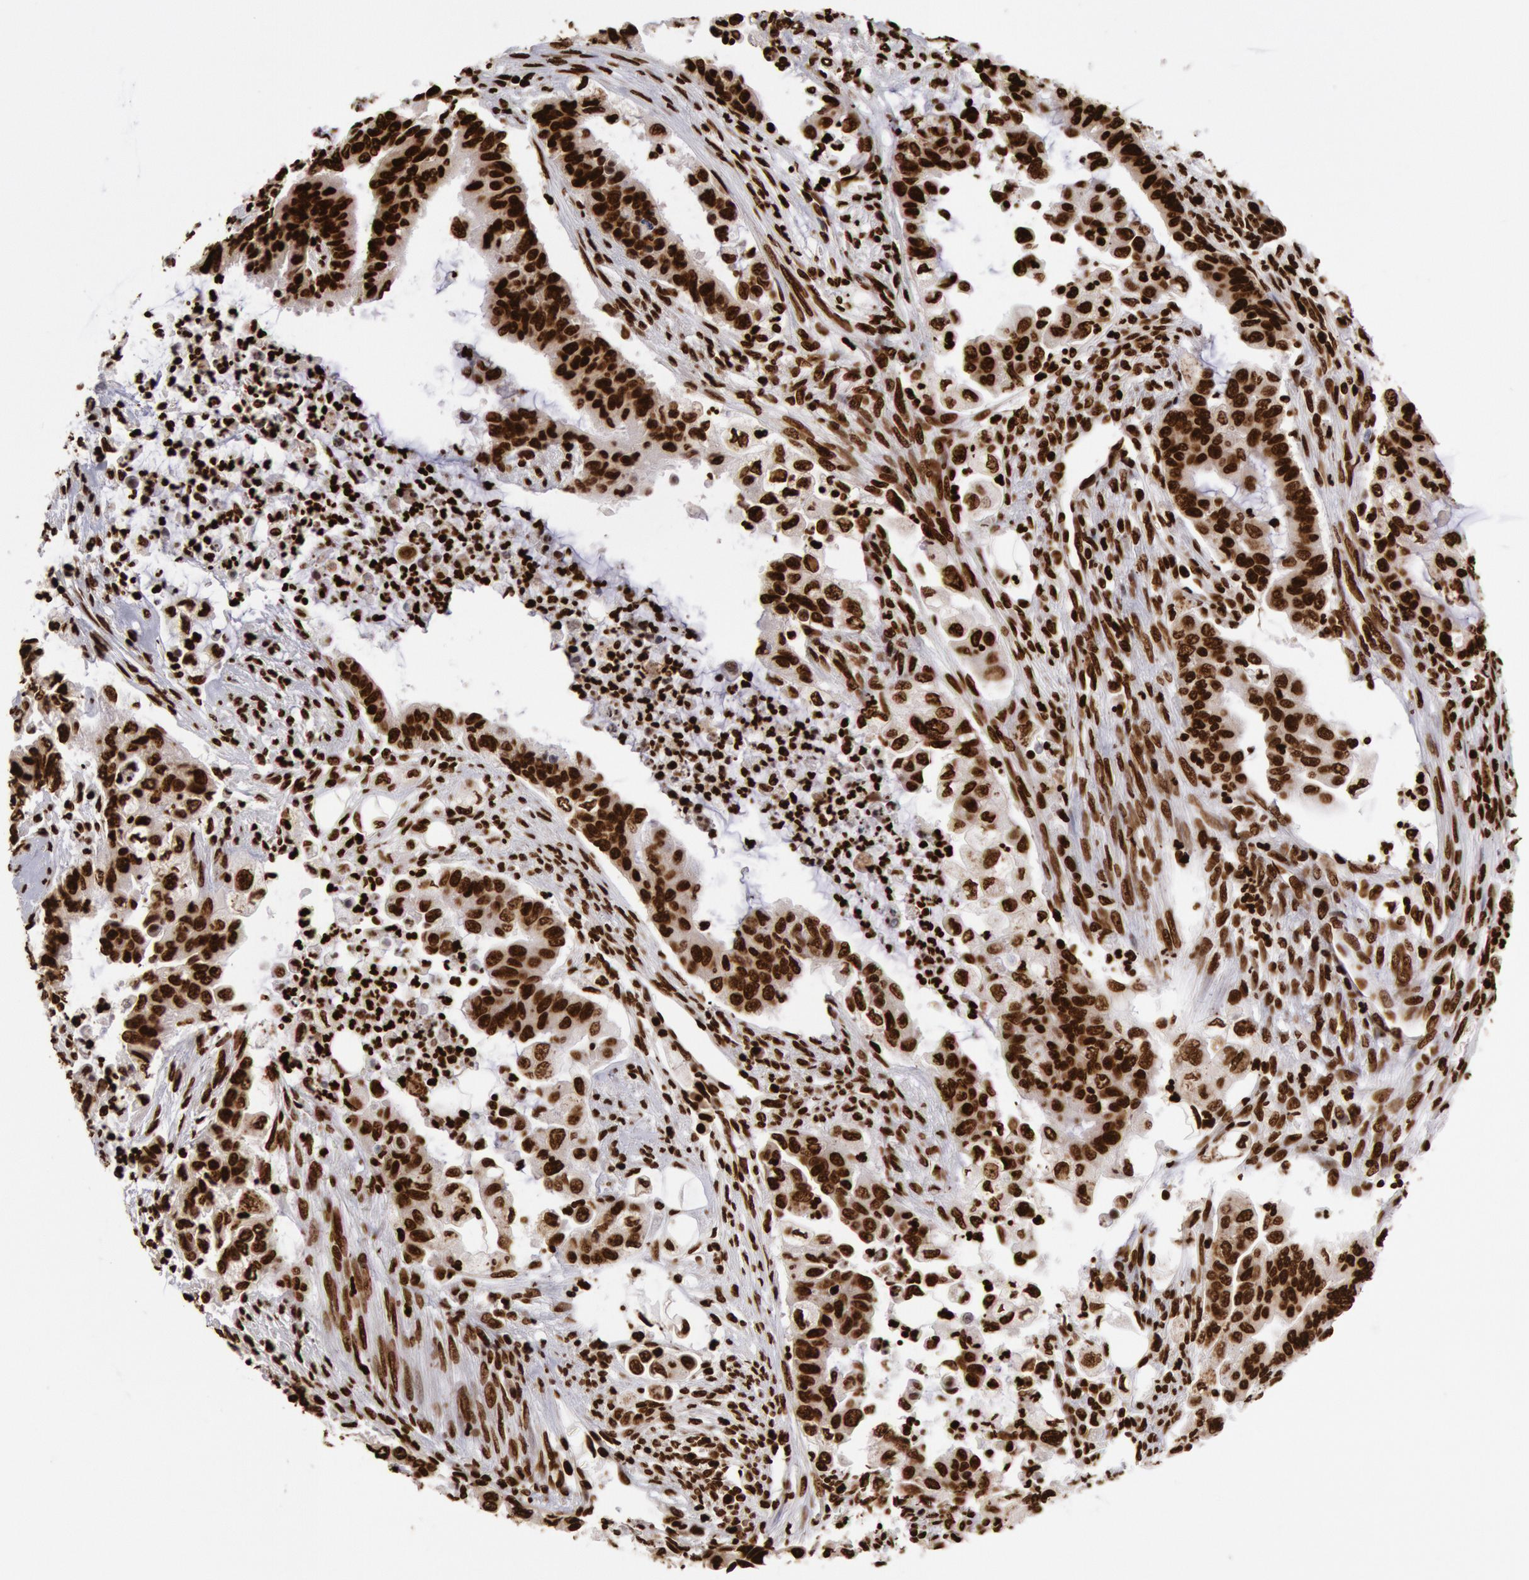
{"staining": {"intensity": "strong", "quantity": ">75%", "location": "nuclear"}, "tissue": "endometrial cancer", "cell_type": "Tumor cells", "image_type": "cancer", "snomed": [{"axis": "morphology", "description": "Adenocarcinoma, NOS"}, {"axis": "topography", "description": "Endometrium"}], "caption": "Protein staining of endometrial adenocarcinoma tissue exhibits strong nuclear expression in about >75% of tumor cells.", "gene": "H3-4", "patient": {"sex": "female", "age": 75}}